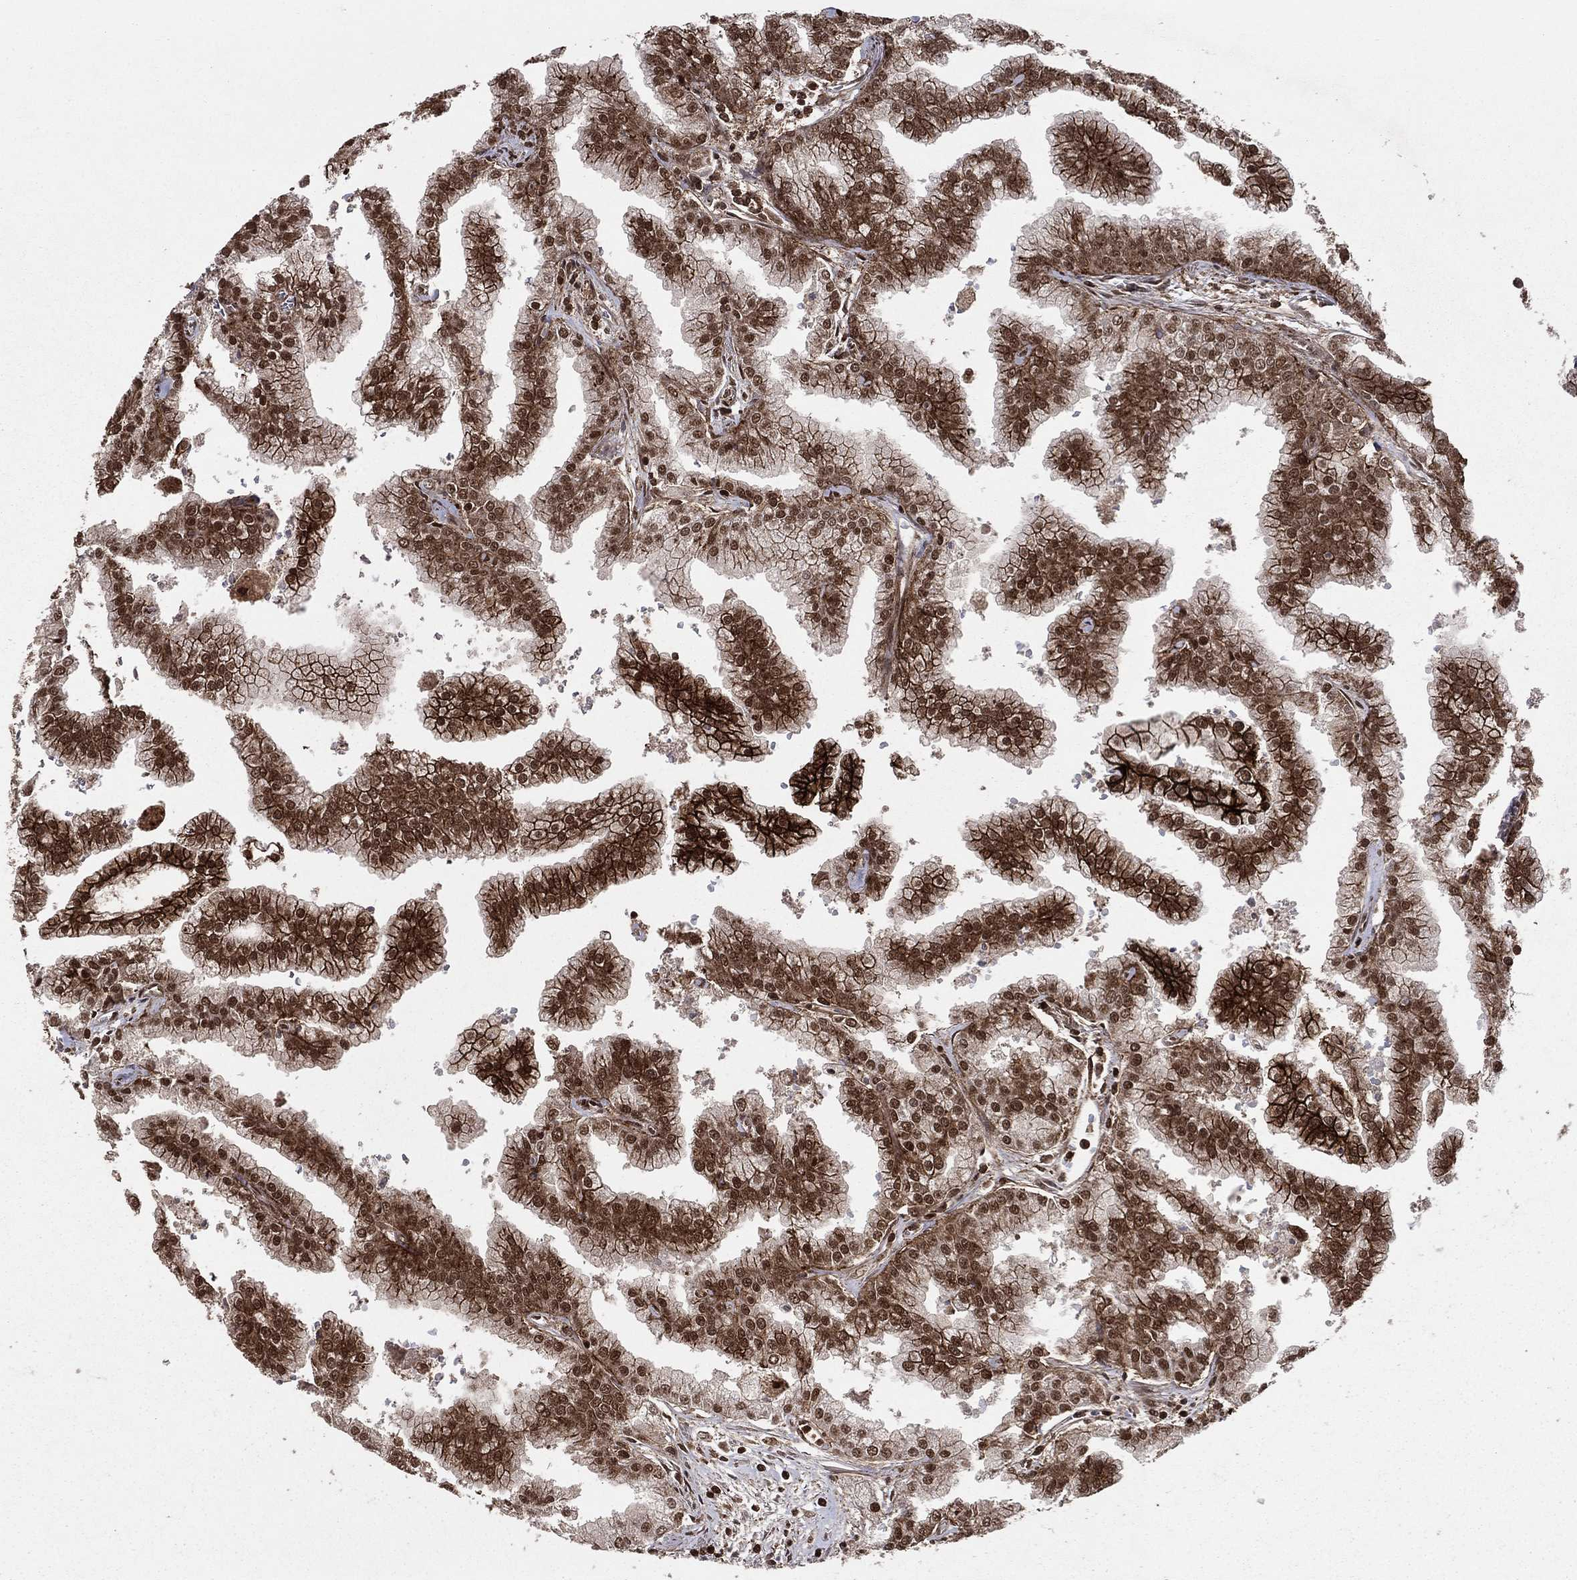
{"staining": {"intensity": "strong", "quantity": ">75%", "location": "cytoplasmic/membranous,nuclear"}, "tissue": "prostate cancer", "cell_type": "Tumor cells", "image_type": "cancer", "snomed": [{"axis": "morphology", "description": "Adenocarcinoma, NOS"}, {"axis": "topography", "description": "Prostate"}], "caption": "Tumor cells reveal high levels of strong cytoplasmic/membranous and nuclear positivity in approximately >75% of cells in prostate adenocarcinoma.", "gene": "SSX2IP", "patient": {"sex": "male", "age": 70}}